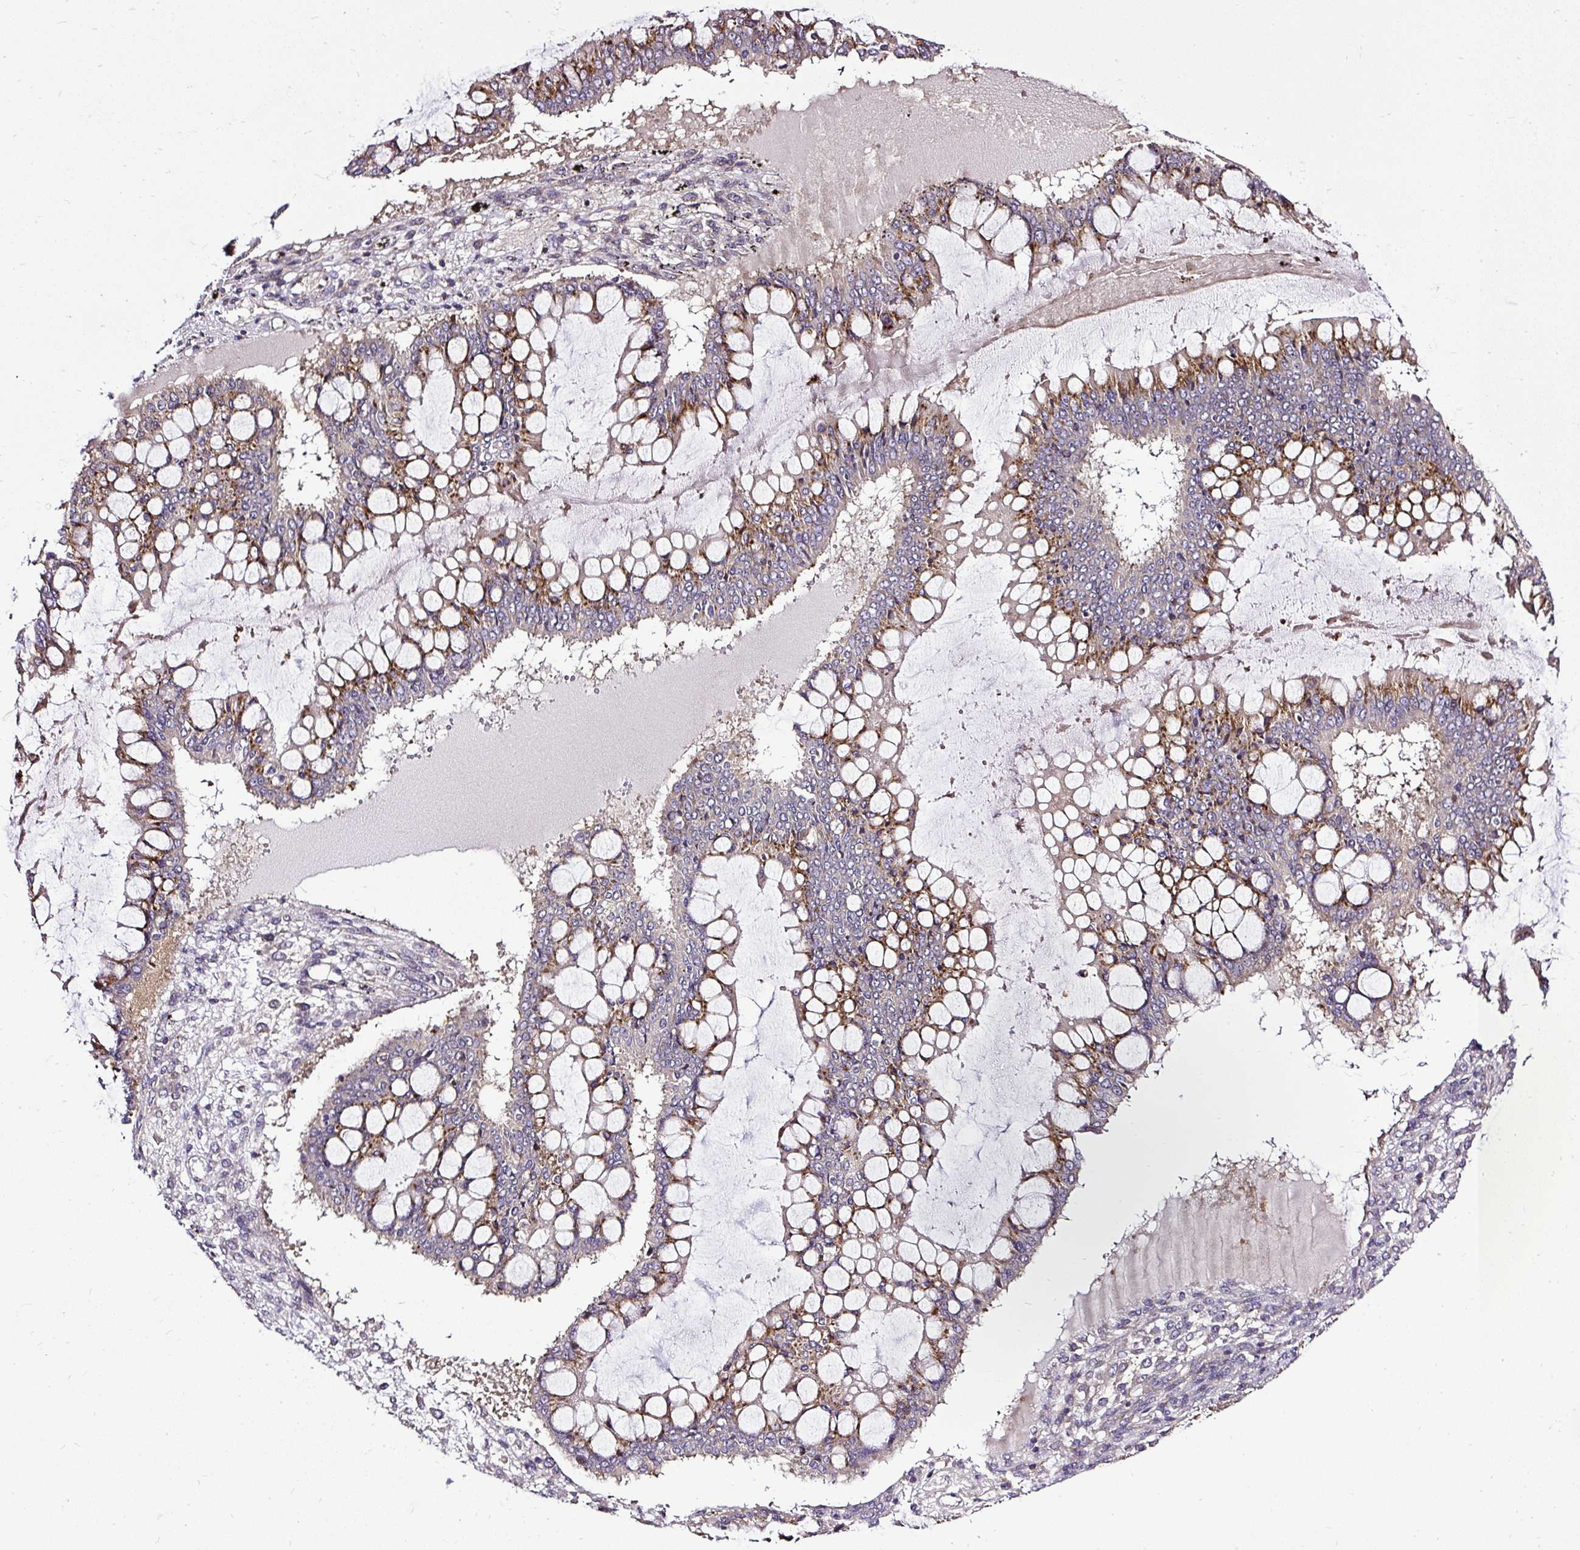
{"staining": {"intensity": "moderate", "quantity": "25%-75%", "location": "cytoplasmic/membranous"}, "tissue": "ovarian cancer", "cell_type": "Tumor cells", "image_type": "cancer", "snomed": [{"axis": "morphology", "description": "Cystadenocarcinoma, mucinous, NOS"}, {"axis": "topography", "description": "Ovary"}], "caption": "Immunohistochemistry image of mucinous cystadenocarcinoma (ovarian) stained for a protein (brown), which demonstrates medium levels of moderate cytoplasmic/membranous staining in approximately 25%-75% of tumor cells.", "gene": "SMC4", "patient": {"sex": "female", "age": 73}}